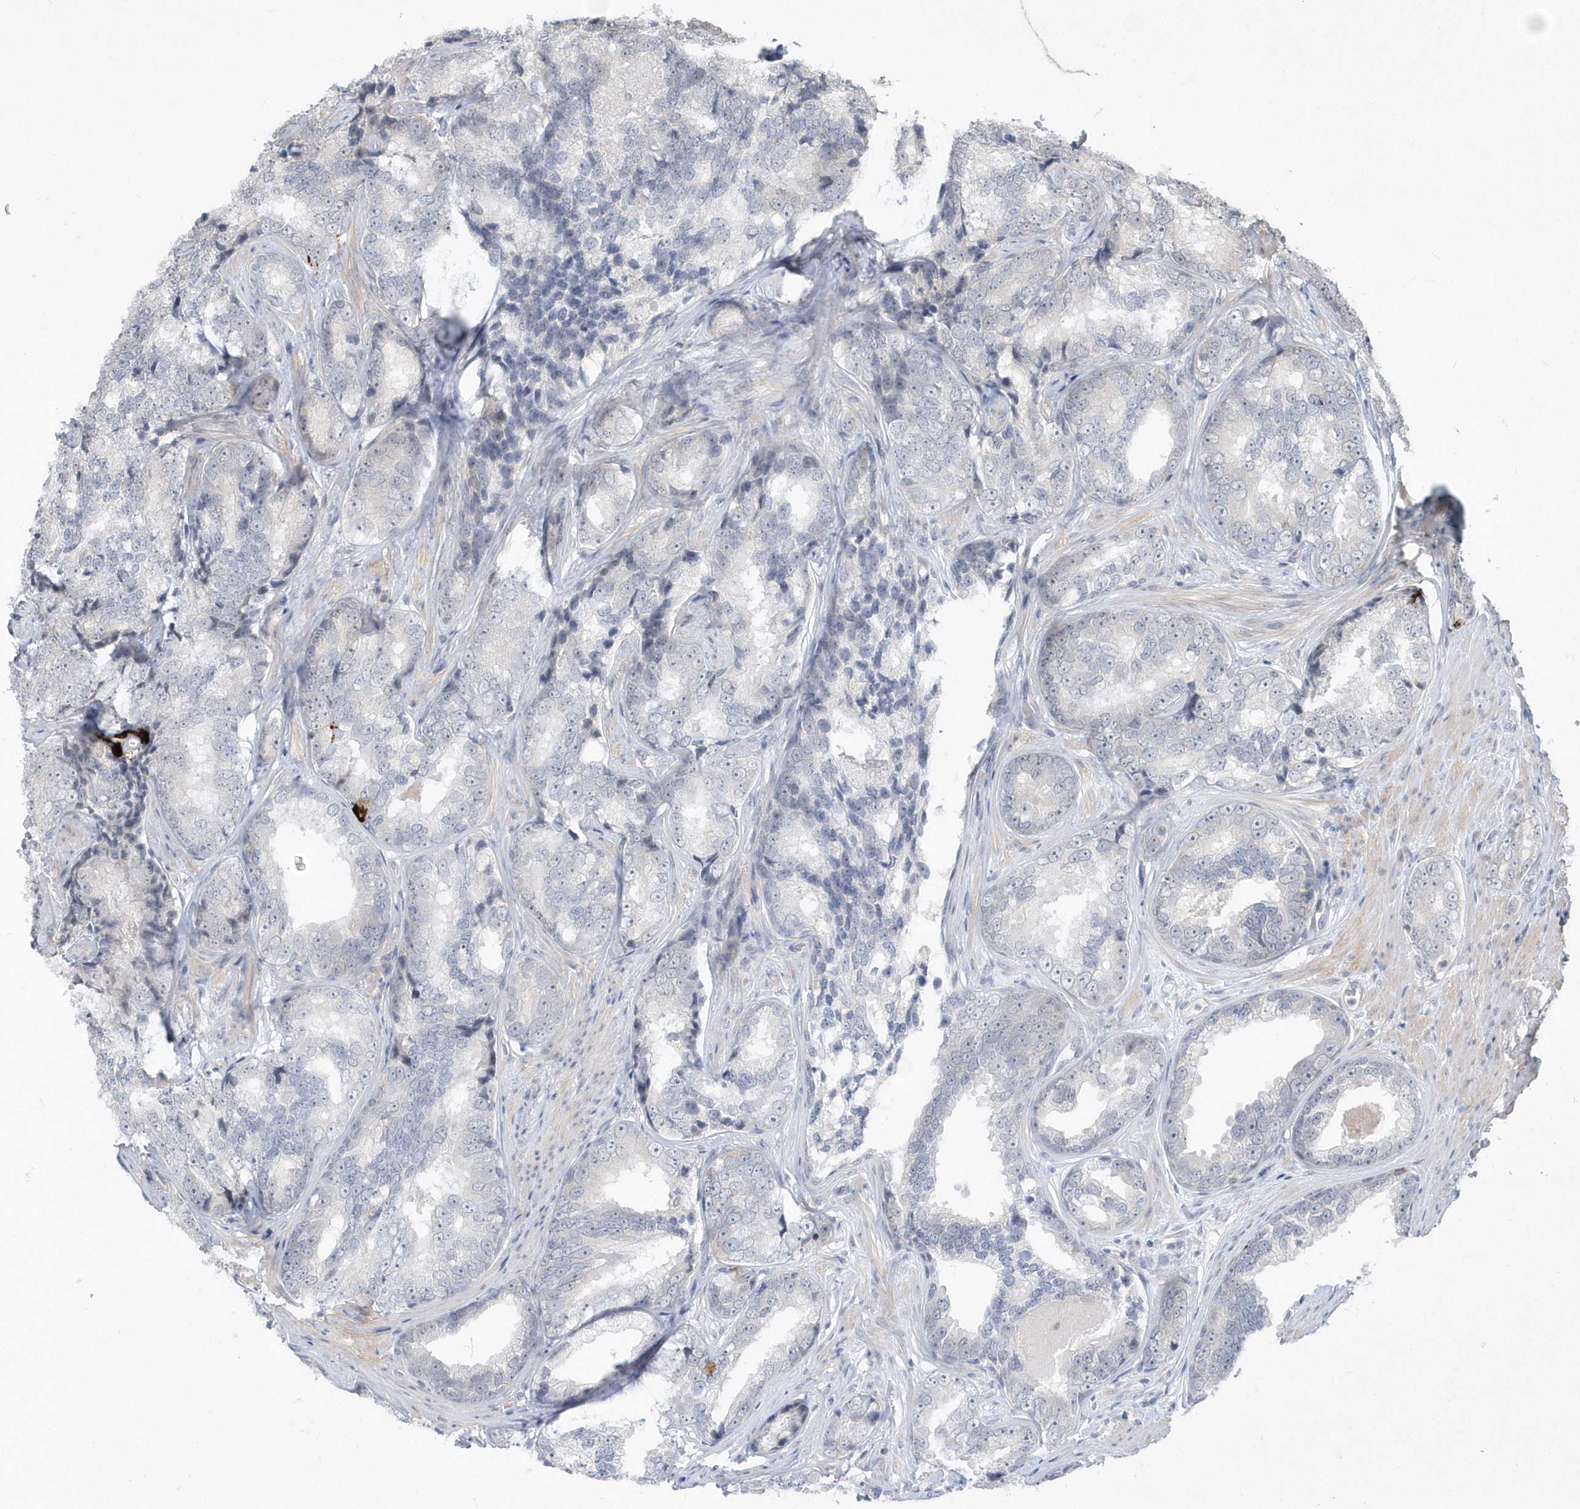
{"staining": {"intensity": "negative", "quantity": "none", "location": "none"}, "tissue": "prostate cancer", "cell_type": "Tumor cells", "image_type": "cancer", "snomed": [{"axis": "morphology", "description": "Adenocarcinoma, High grade"}, {"axis": "topography", "description": "Prostate"}], "caption": "An image of human prostate cancer is negative for staining in tumor cells. (Immunohistochemistry, brightfield microscopy, high magnification).", "gene": "TSPEAR", "patient": {"sex": "male", "age": 66}}